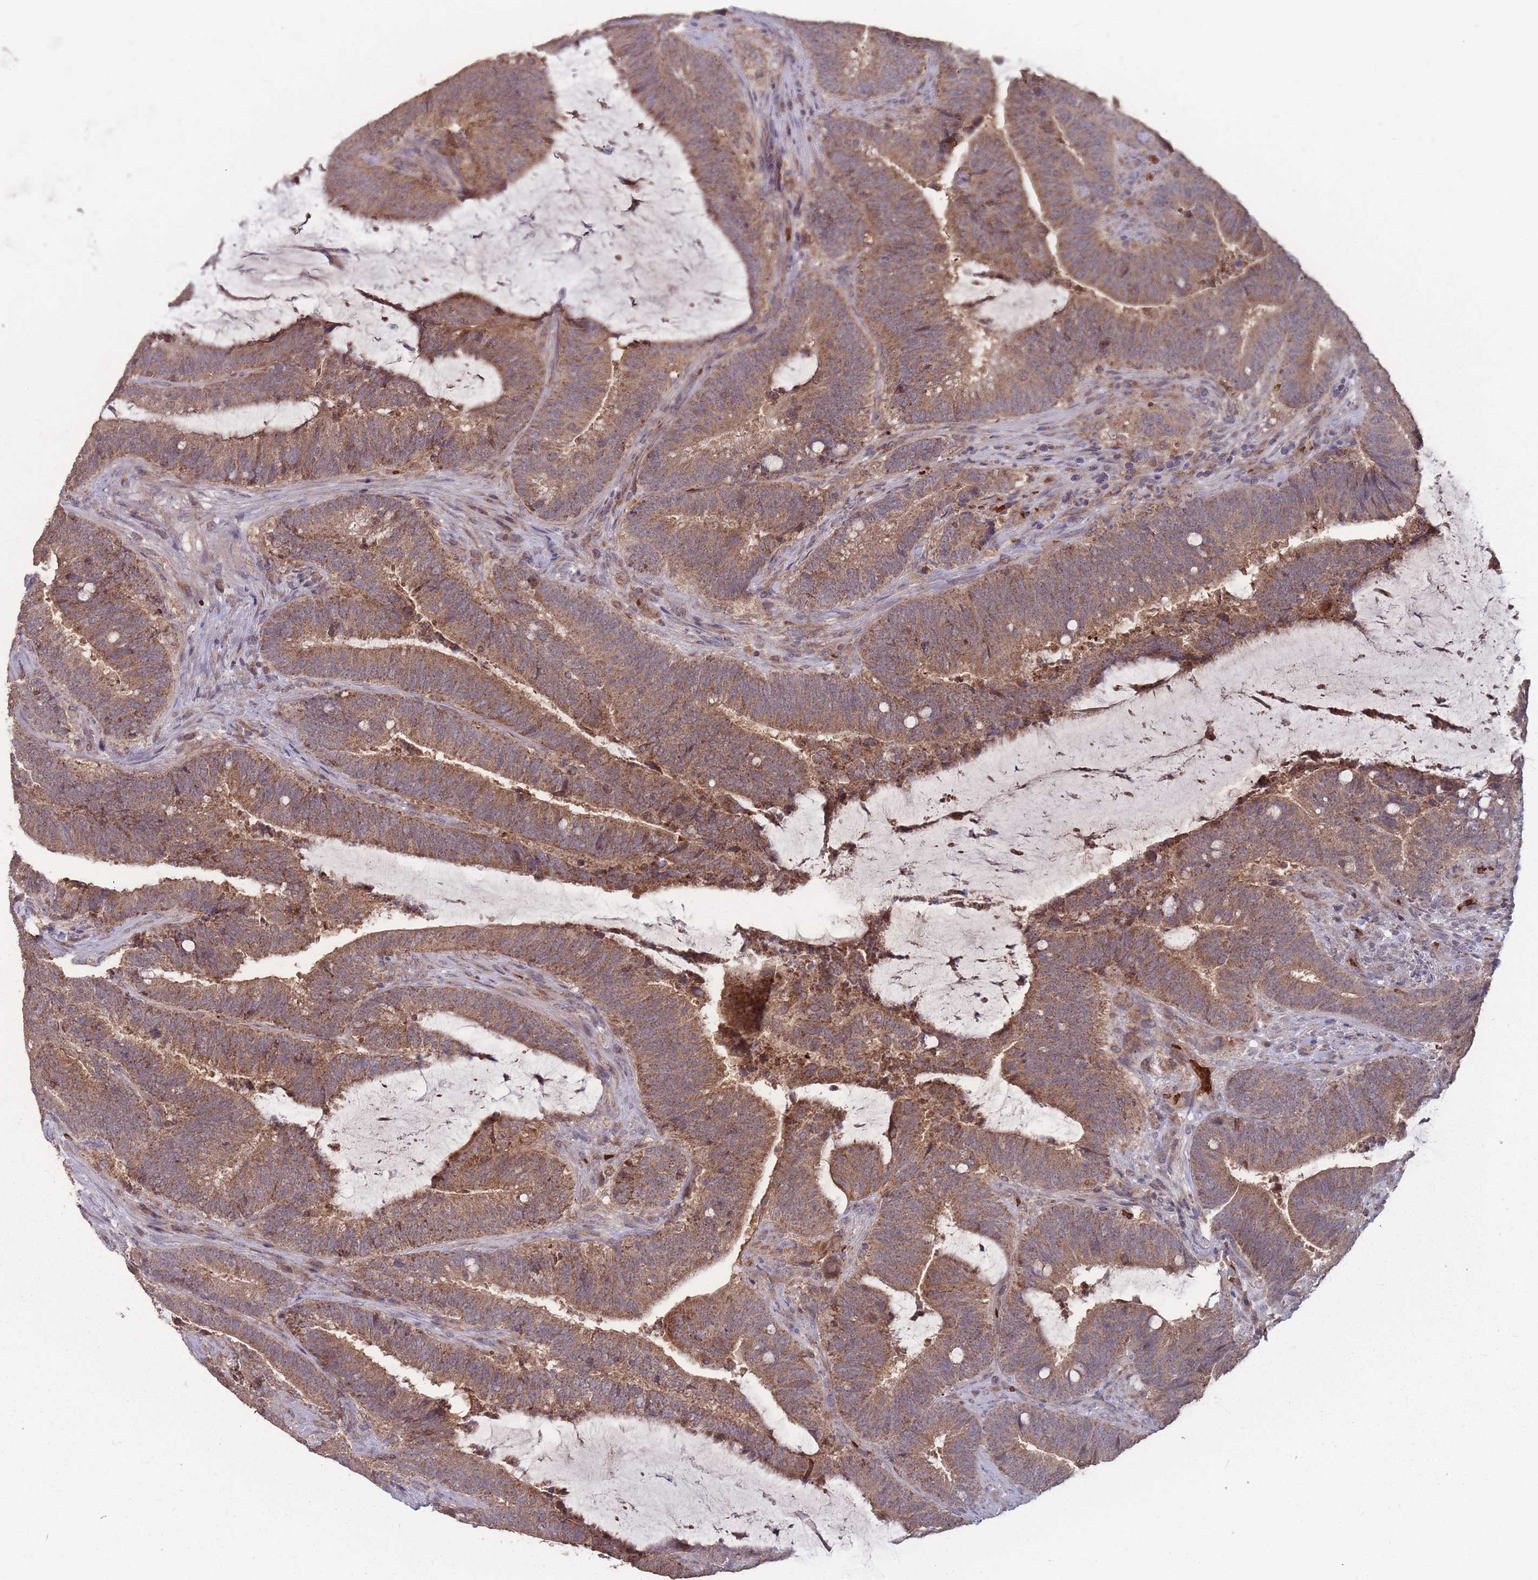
{"staining": {"intensity": "moderate", "quantity": ">75%", "location": "cytoplasmic/membranous"}, "tissue": "colorectal cancer", "cell_type": "Tumor cells", "image_type": "cancer", "snomed": [{"axis": "morphology", "description": "Adenocarcinoma, NOS"}, {"axis": "topography", "description": "Colon"}], "caption": "Immunohistochemistry of human colorectal cancer demonstrates medium levels of moderate cytoplasmic/membranous staining in about >75% of tumor cells. Using DAB (3,3'-diaminobenzidine) (brown) and hematoxylin (blue) stains, captured at high magnification using brightfield microscopy.", "gene": "SLC35B4", "patient": {"sex": "female", "age": 43}}